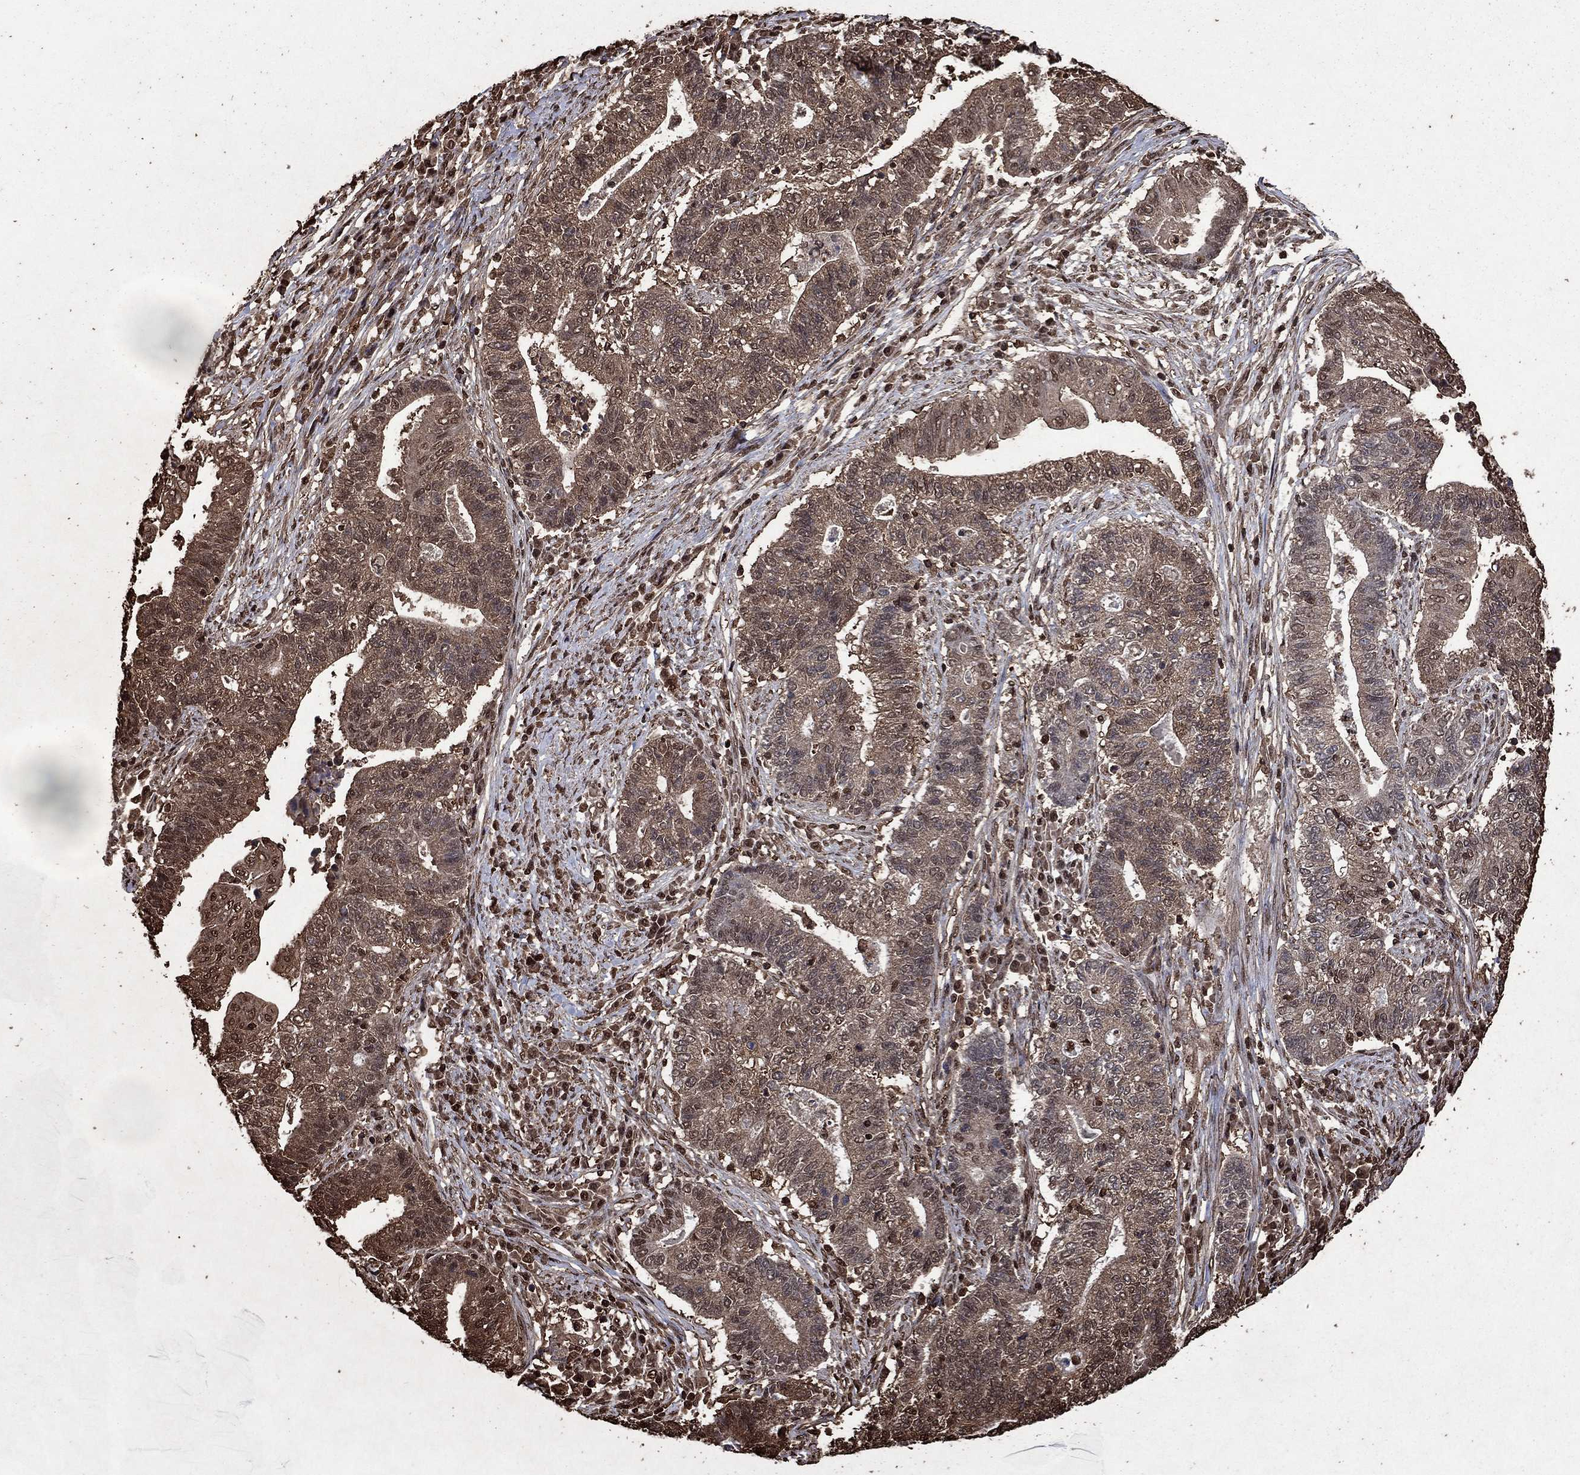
{"staining": {"intensity": "weak", "quantity": "<25%", "location": "cytoplasmic/membranous"}, "tissue": "endometrial cancer", "cell_type": "Tumor cells", "image_type": "cancer", "snomed": [{"axis": "morphology", "description": "Adenocarcinoma, NOS"}, {"axis": "topography", "description": "Uterus"}, {"axis": "topography", "description": "Endometrium"}], "caption": "Tumor cells show no significant protein expression in endometrial cancer (adenocarcinoma).", "gene": "GAPDH", "patient": {"sex": "female", "age": 54}}